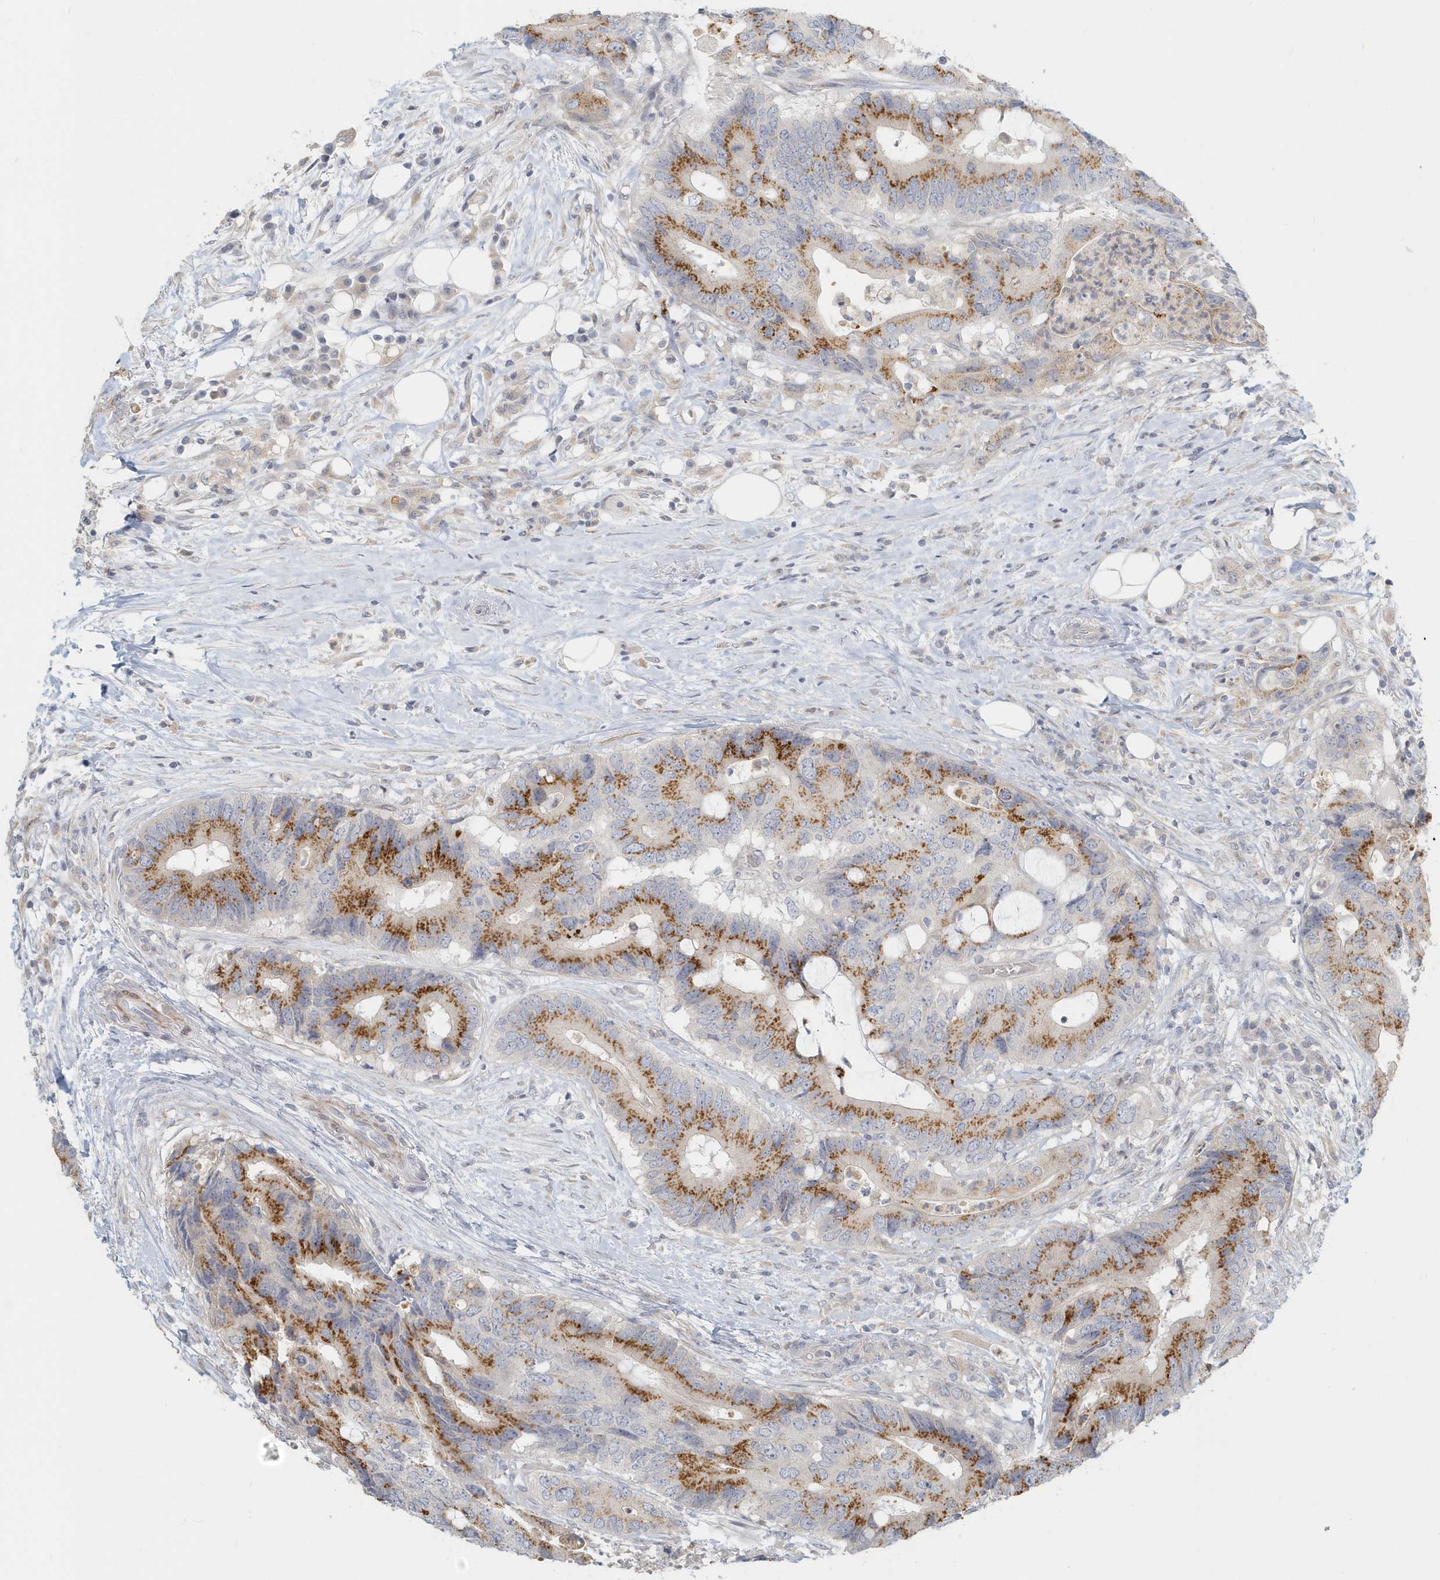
{"staining": {"intensity": "strong", "quantity": "25%-75%", "location": "cytoplasmic/membranous"}, "tissue": "colorectal cancer", "cell_type": "Tumor cells", "image_type": "cancer", "snomed": [{"axis": "morphology", "description": "Adenocarcinoma, NOS"}, {"axis": "topography", "description": "Colon"}], "caption": "About 25%-75% of tumor cells in colorectal cancer (adenocarcinoma) exhibit strong cytoplasmic/membranous protein expression as visualized by brown immunohistochemical staining.", "gene": "NAPB", "patient": {"sex": "male", "age": 71}}